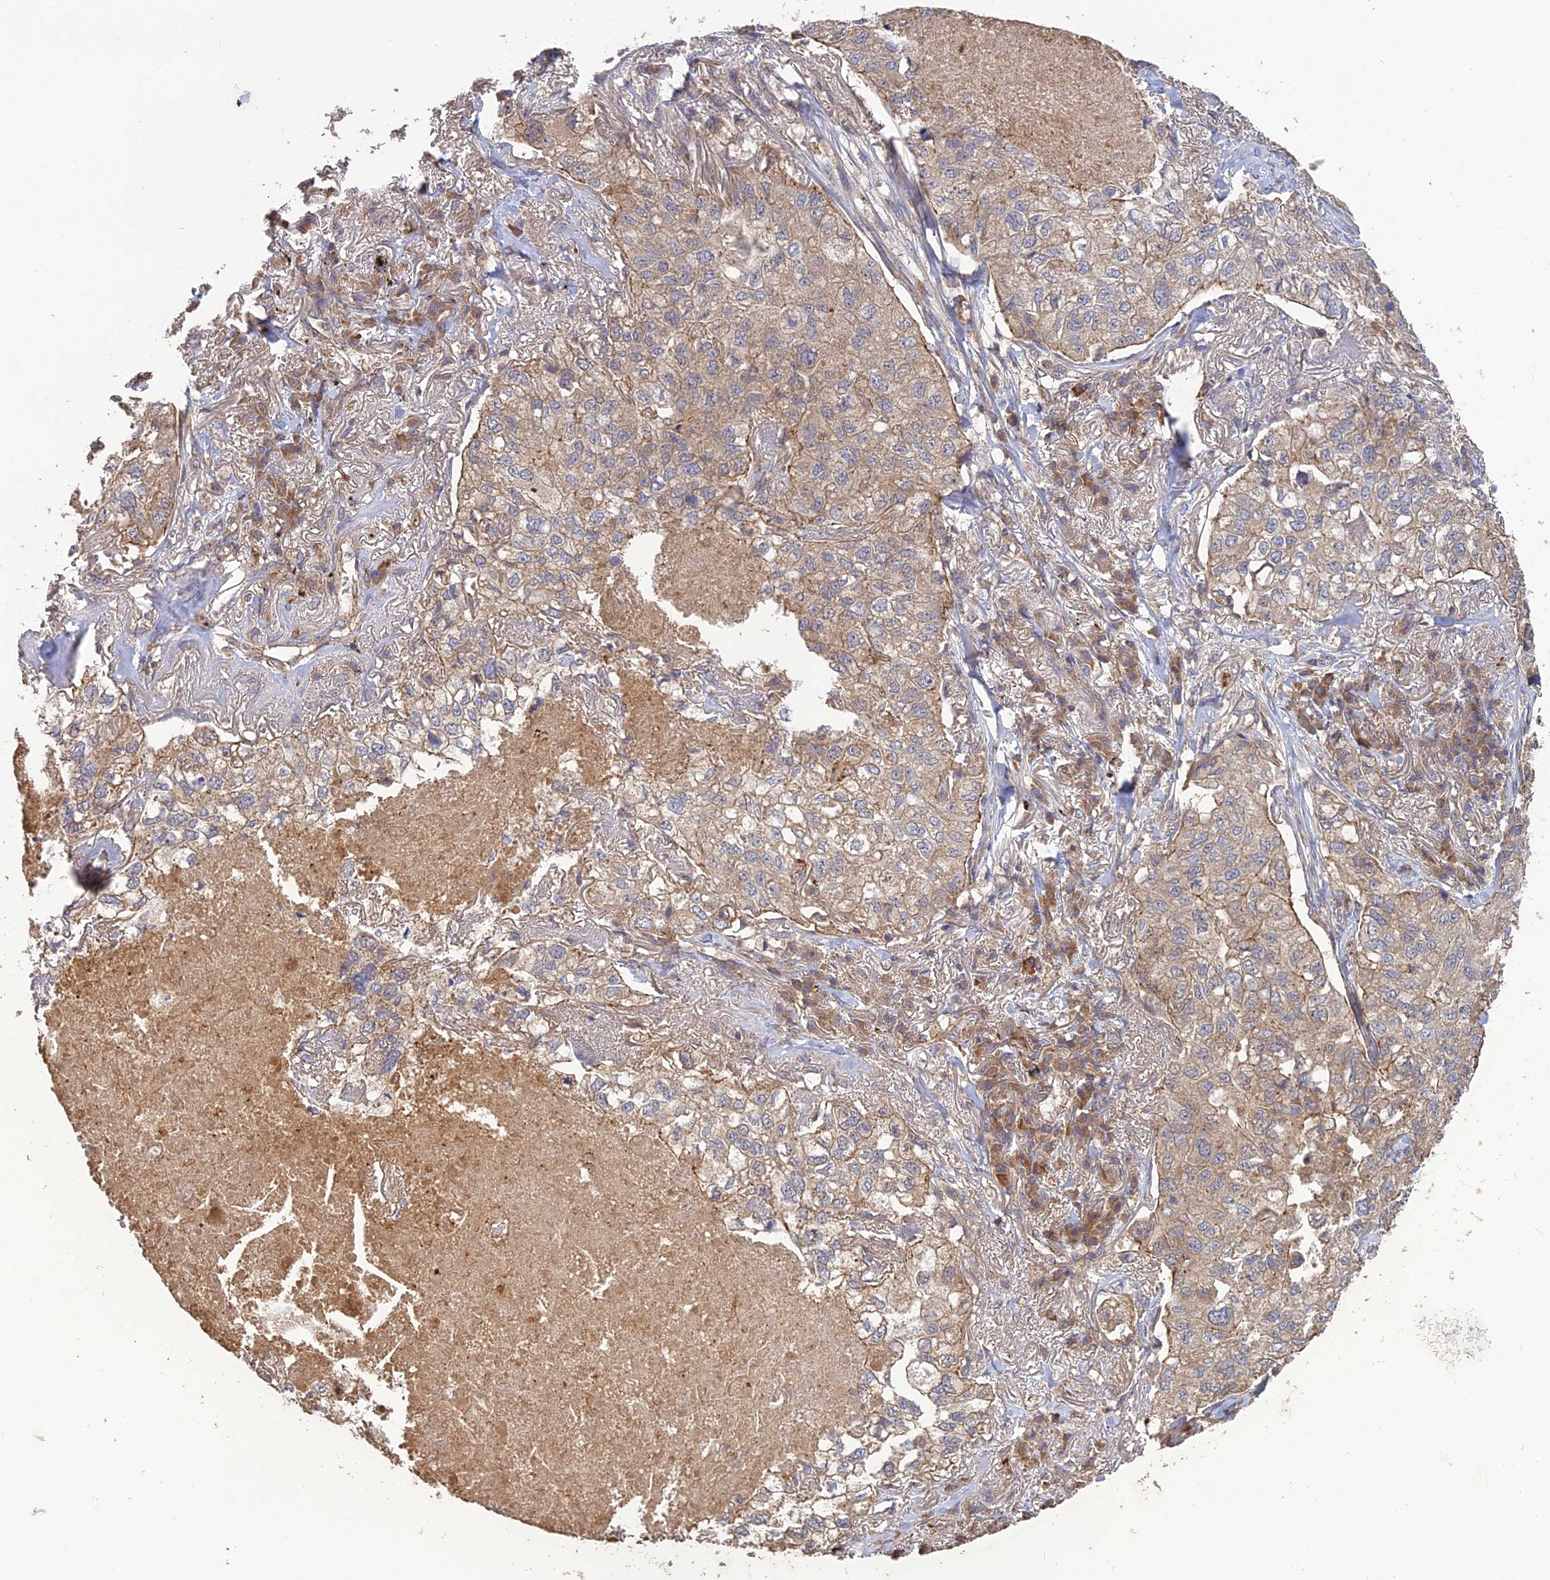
{"staining": {"intensity": "weak", "quantity": "25%-75%", "location": "cytoplasmic/membranous"}, "tissue": "lung cancer", "cell_type": "Tumor cells", "image_type": "cancer", "snomed": [{"axis": "morphology", "description": "Adenocarcinoma, NOS"}, {"axis": "topography", "description": "Lung"}], "caption": "Tumor cells demonstrate low levels of weak cytoplasmic/membranous expression in approximately 25%-75% of cells in lung cancer (adenocarcinoma).", "gene": "ARHGAP40", "patient": {"sex": "male", "age": 65}}